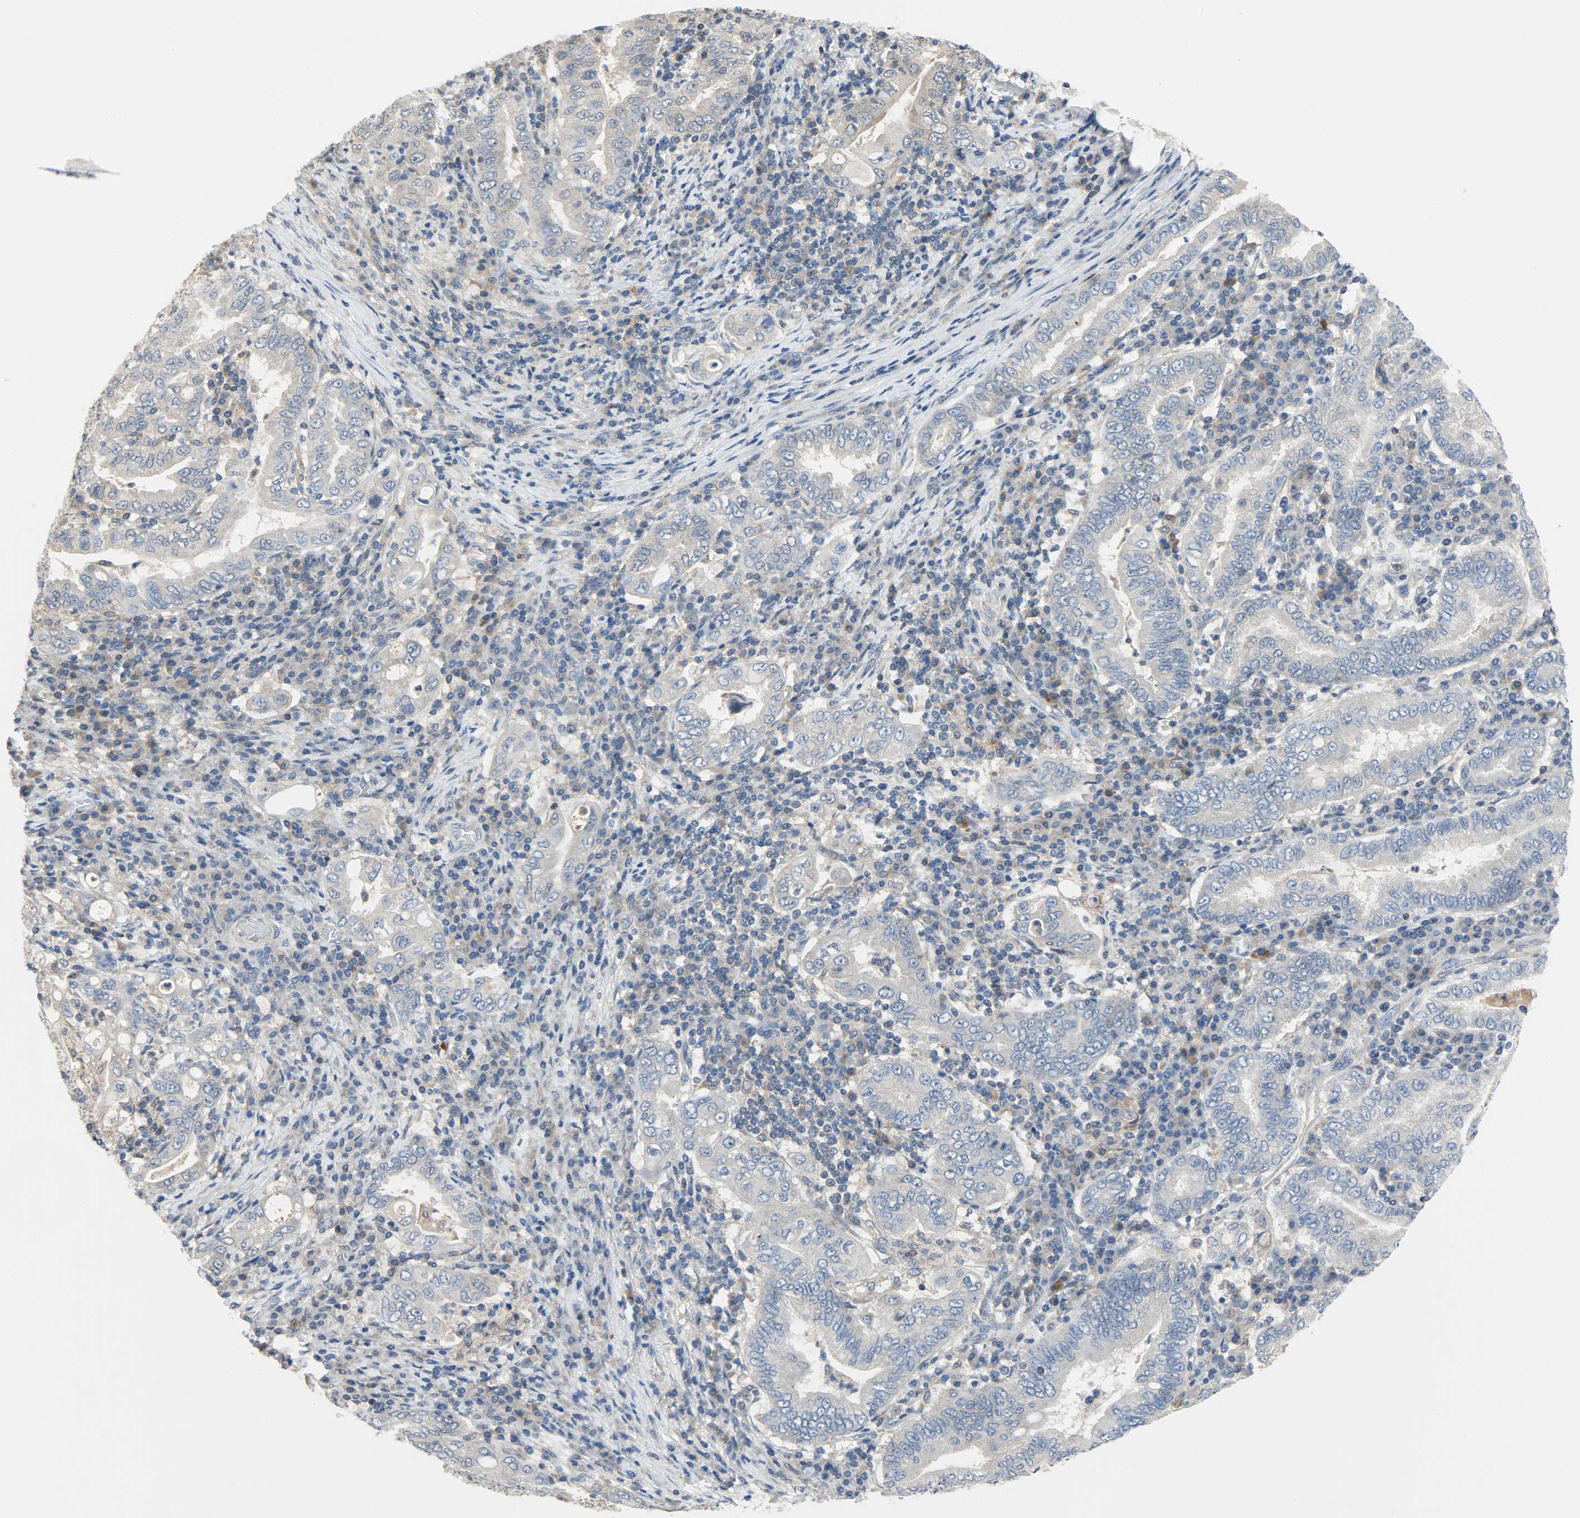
{"staining": {"intensity": "weak", "quantity": "25%-75%", "location": "cytoplasmic/membranous"}, "tissue": "stomach cancer", "cell_type": "Tumor cells", "image_type": "cancer", "snomed": [{"axis": "morphology", "description": "Normal tissue, NOS"}, {"axis": "morphology", "description": "Adenocarcinoma, NOS"}, {"axis": "topography", "description": "Esophagus"}, {"axis": "topography", "description": "Stomach, upper"}, {"axis": "topography", "description": "Peripheral nerve tissue"}], "caption": "Stomach cancer (adenocarcinoma) stained with a protein marker reveals weak staining in tumor cells.", "gene": "TRIM21", "patient": {"sex": "male", "age": 62}}